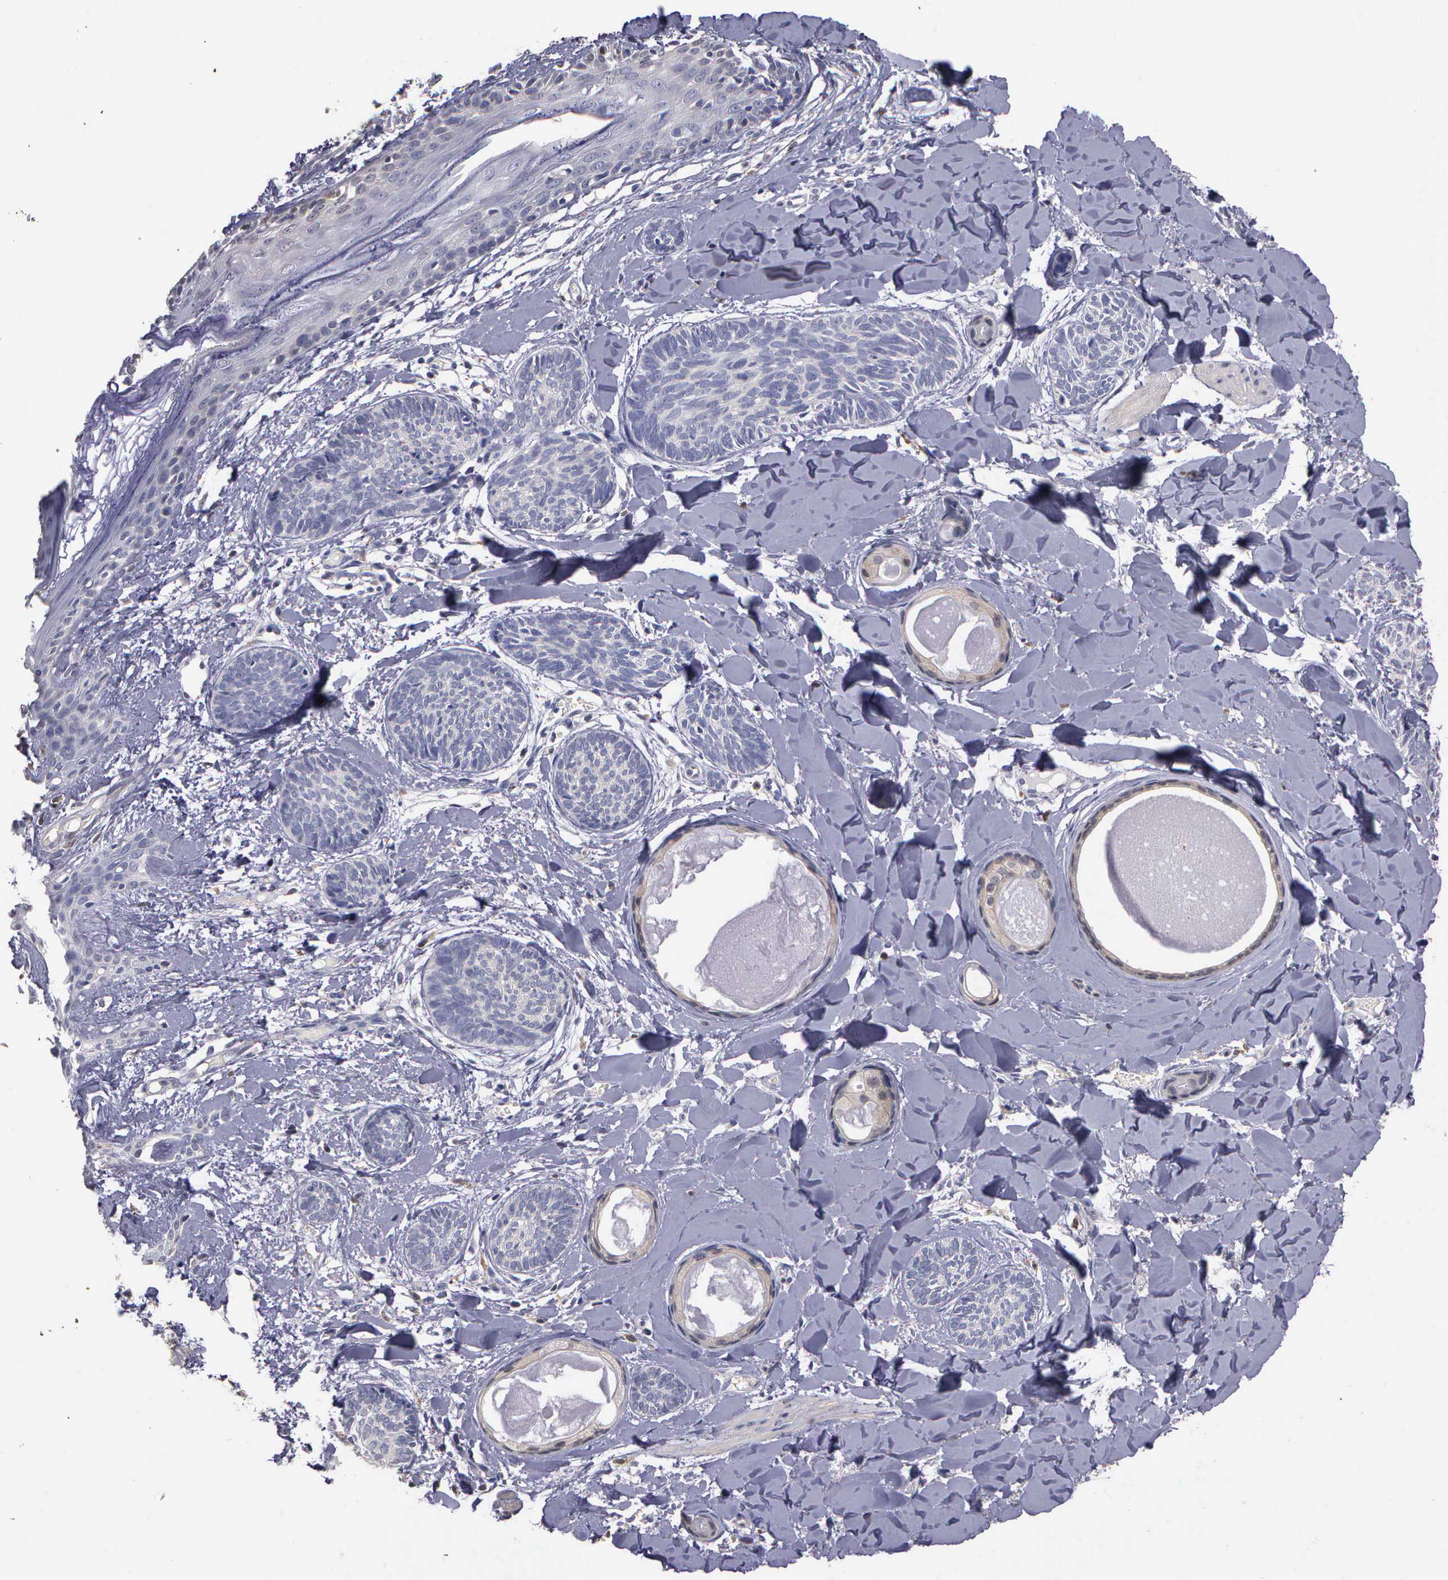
{"staining": {"intensity": "negative", "quantity": "none", "location": "none"}, "tissue": "skin cancer", "cell_type": "Tumor cells", "image_type": "cancer", "snomed": [{"axis": "morphology", "description": "Basal cell carcinoma"}, {"axis": "topography", "description": "Skin"}], "caption": "Skin basal cell carcinoma was stained to show a protein in brown. There is no significant staining in tumor cells. (Immunohistochemistry, brightfield microscopy, high magnification).", "gene": "ENO3", "patient": {"sex": "female", "age": 81}}